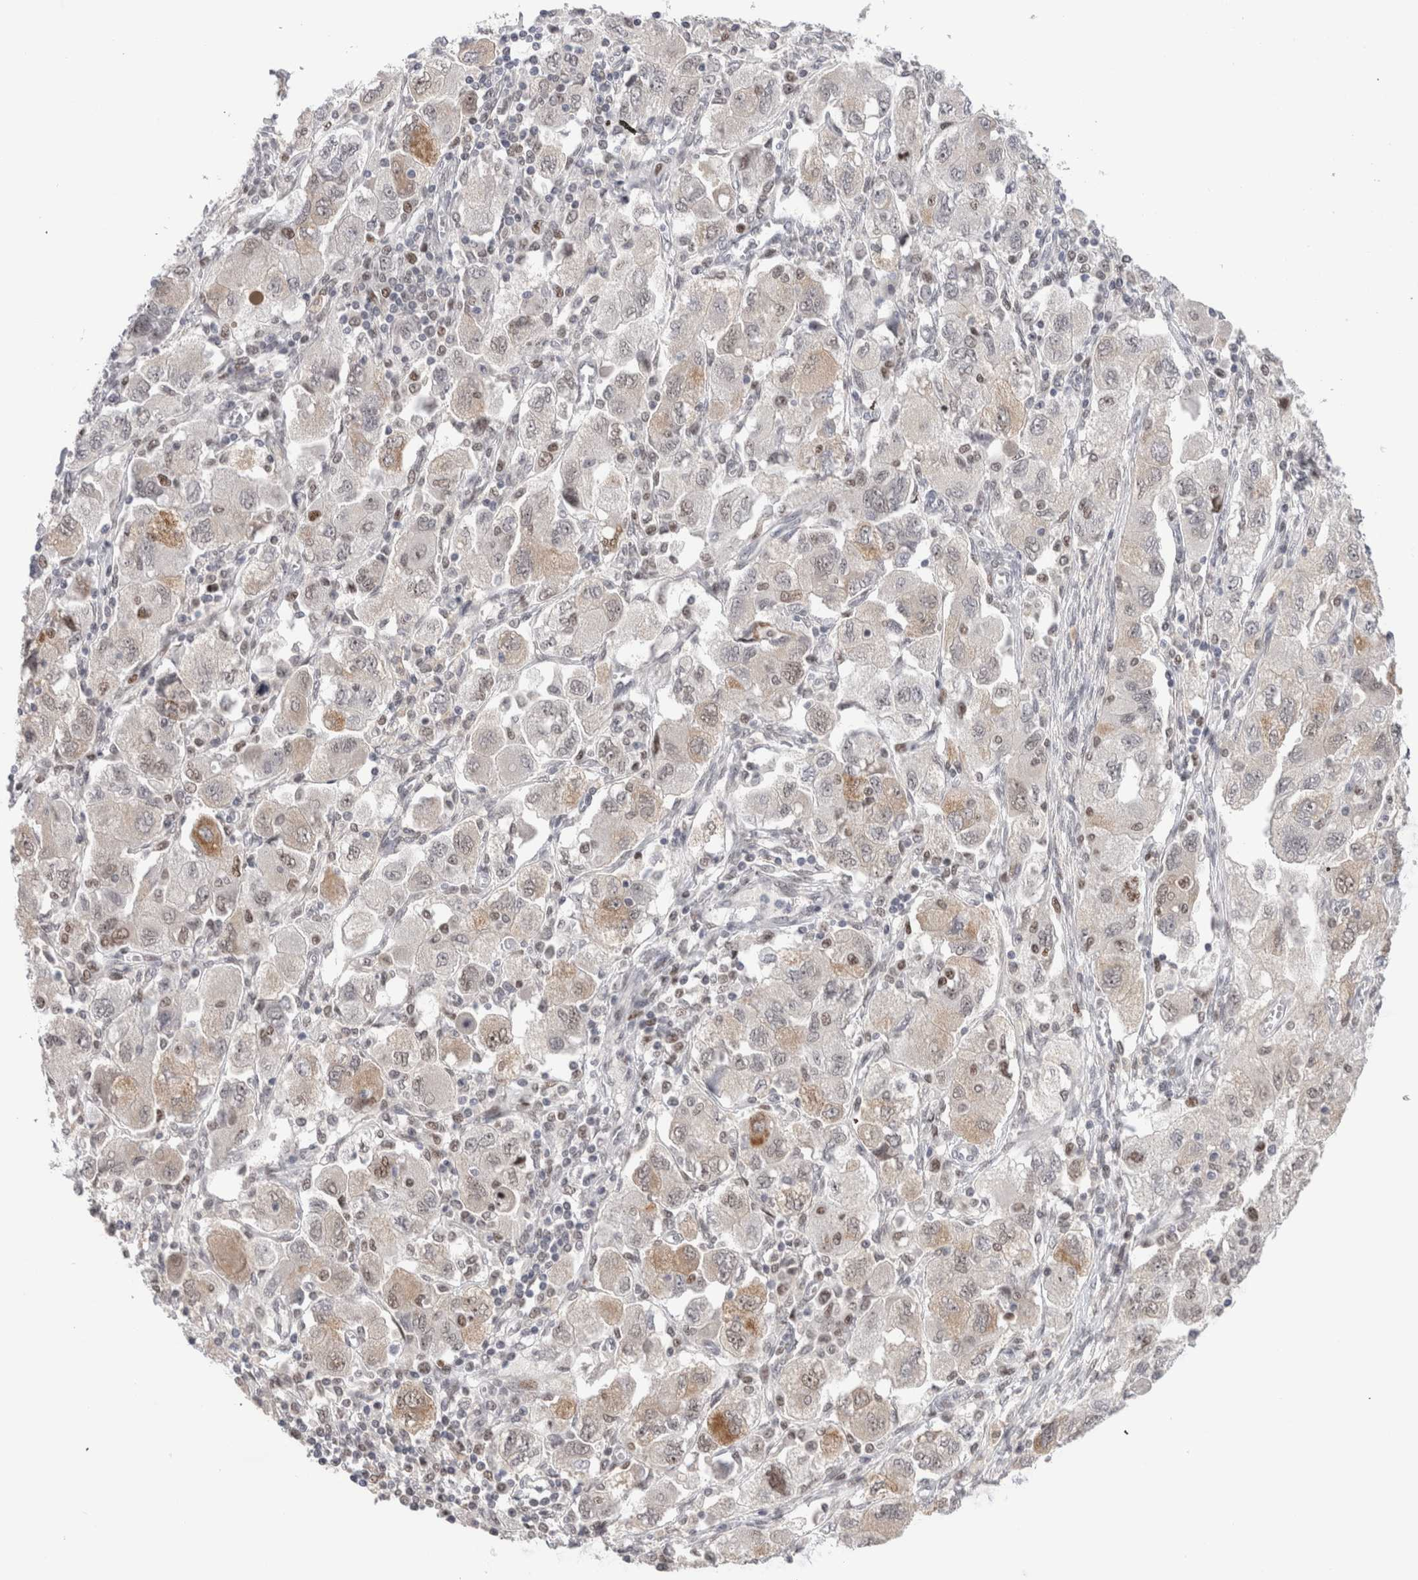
{"staining": {"intensity": "moderate", "quantity": "<25%", "location": "cytoplasmic/membranous,nuclear"}, "tissue": "ovarian cancer", "cell_type": "Tumor cells", "image_type": "cancer", "snomed": [{"axis": "morphology", "description": "Carcinoma, NOS"}, {"axis": "morphology", "description": "Cystadenocarcinoma, serous, NOS"}, {"axis": "topography", "description": "Ovary"}], "caption": "Protein expression analysis of ovarian cancer reveals moderate cytoplasmic/membranous and nuclear positivity in approximately <25% of tumor cells.", "gene": "ZNF521", "patient": {"sex": "female", "age": 69}}